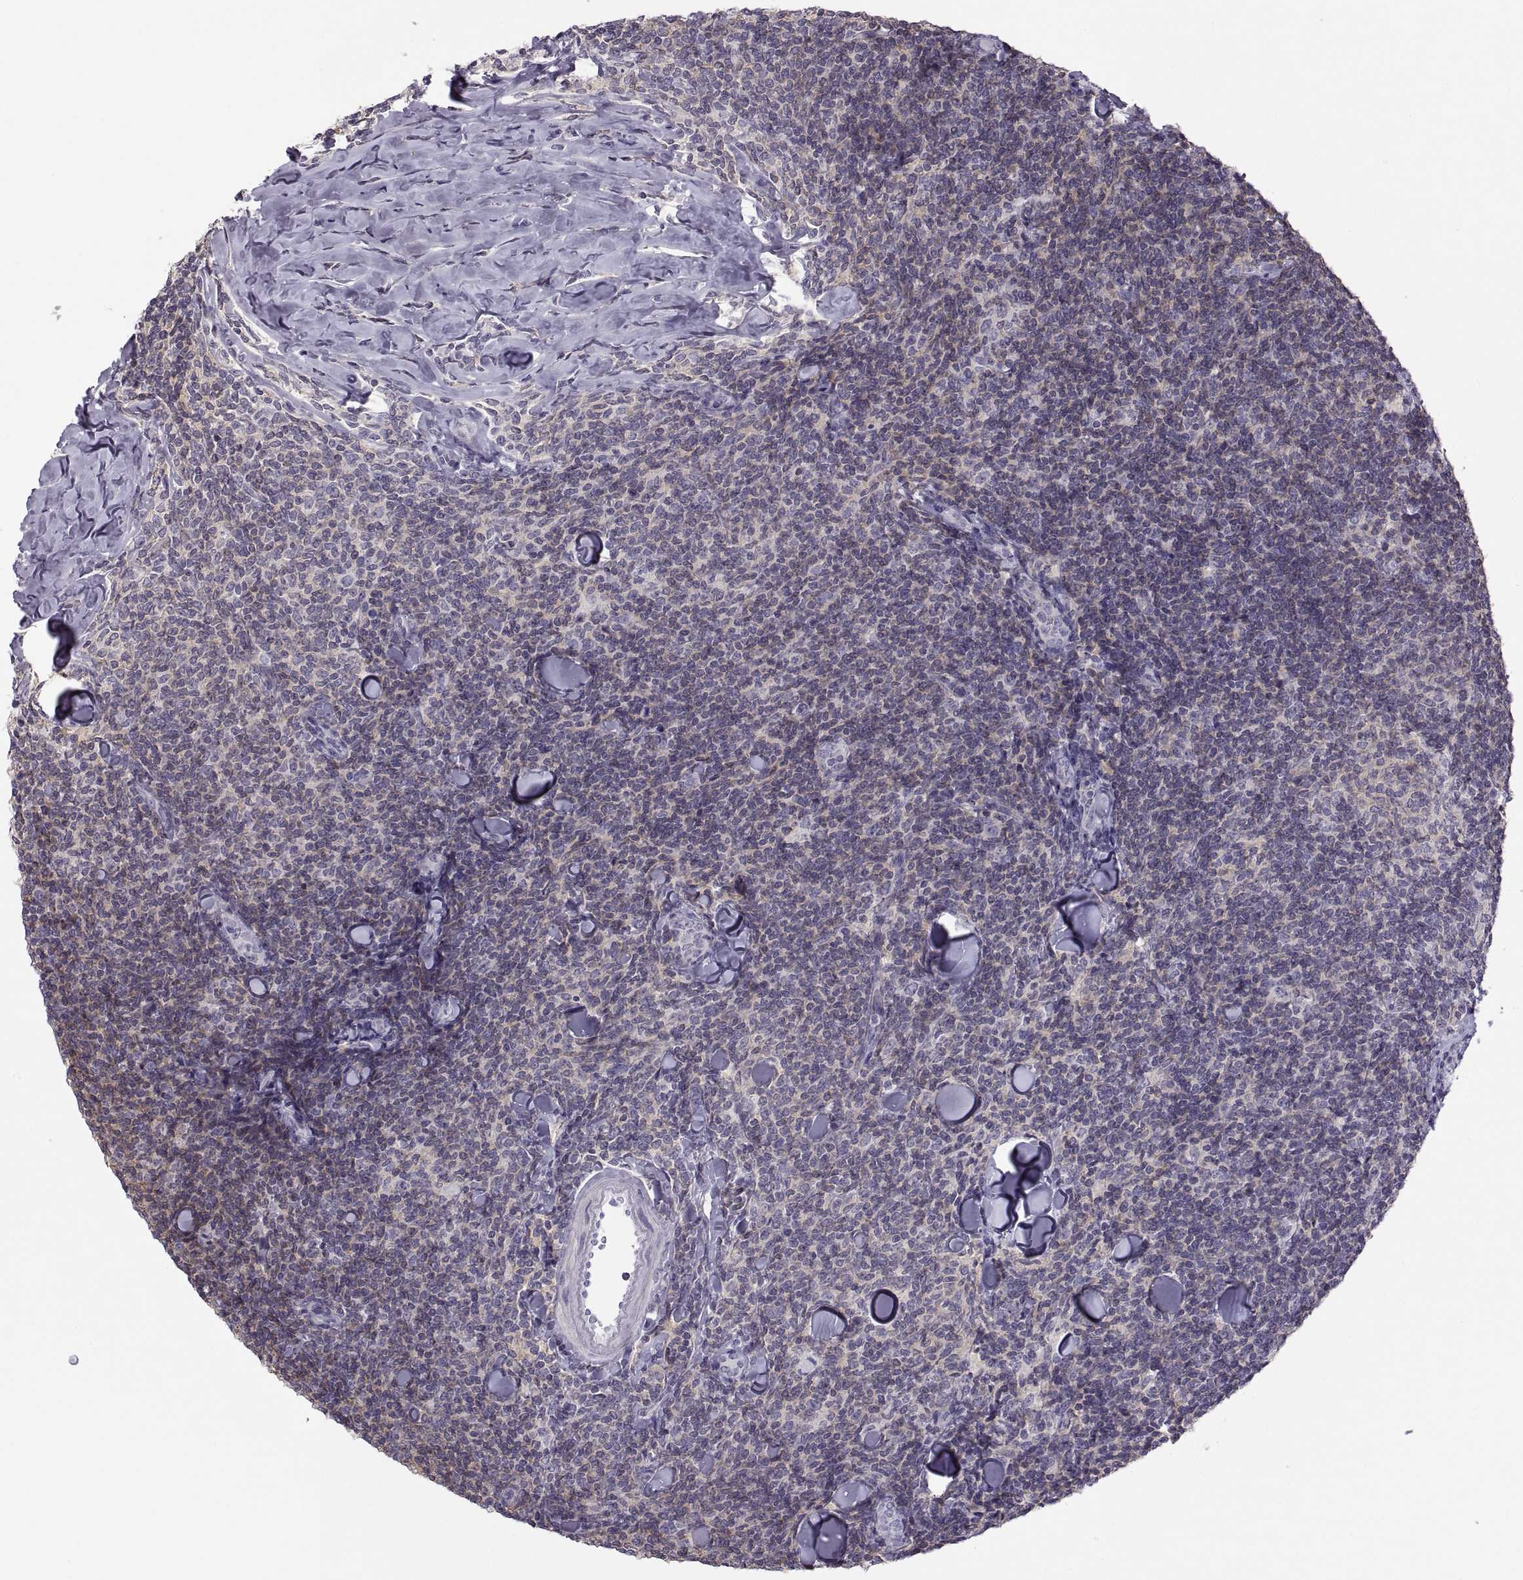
{"staining": {"intensity": "negative", "quantity": "none", "location": "none"}, "tissue": "lymphoma", "cell_type": "Tumor cells", "image_type": "cancer", "snomed": [{"axis": "morphology", "description": "Malignant lymphoma, non-Hodgkin's type, Low grade"}, {"axis": "topography", "description": "Lymph node"}], "caption": "Immunohistochemistry (IHC) micrograph of neoplastic tissue: human low-grade malignant lymphoma, non-Hodgkin's type stained with DAB demonstrates no significant protein staining in tumor cells.", "gene": "TTC21A", "patient": {"sex": "female", "age": 56}}